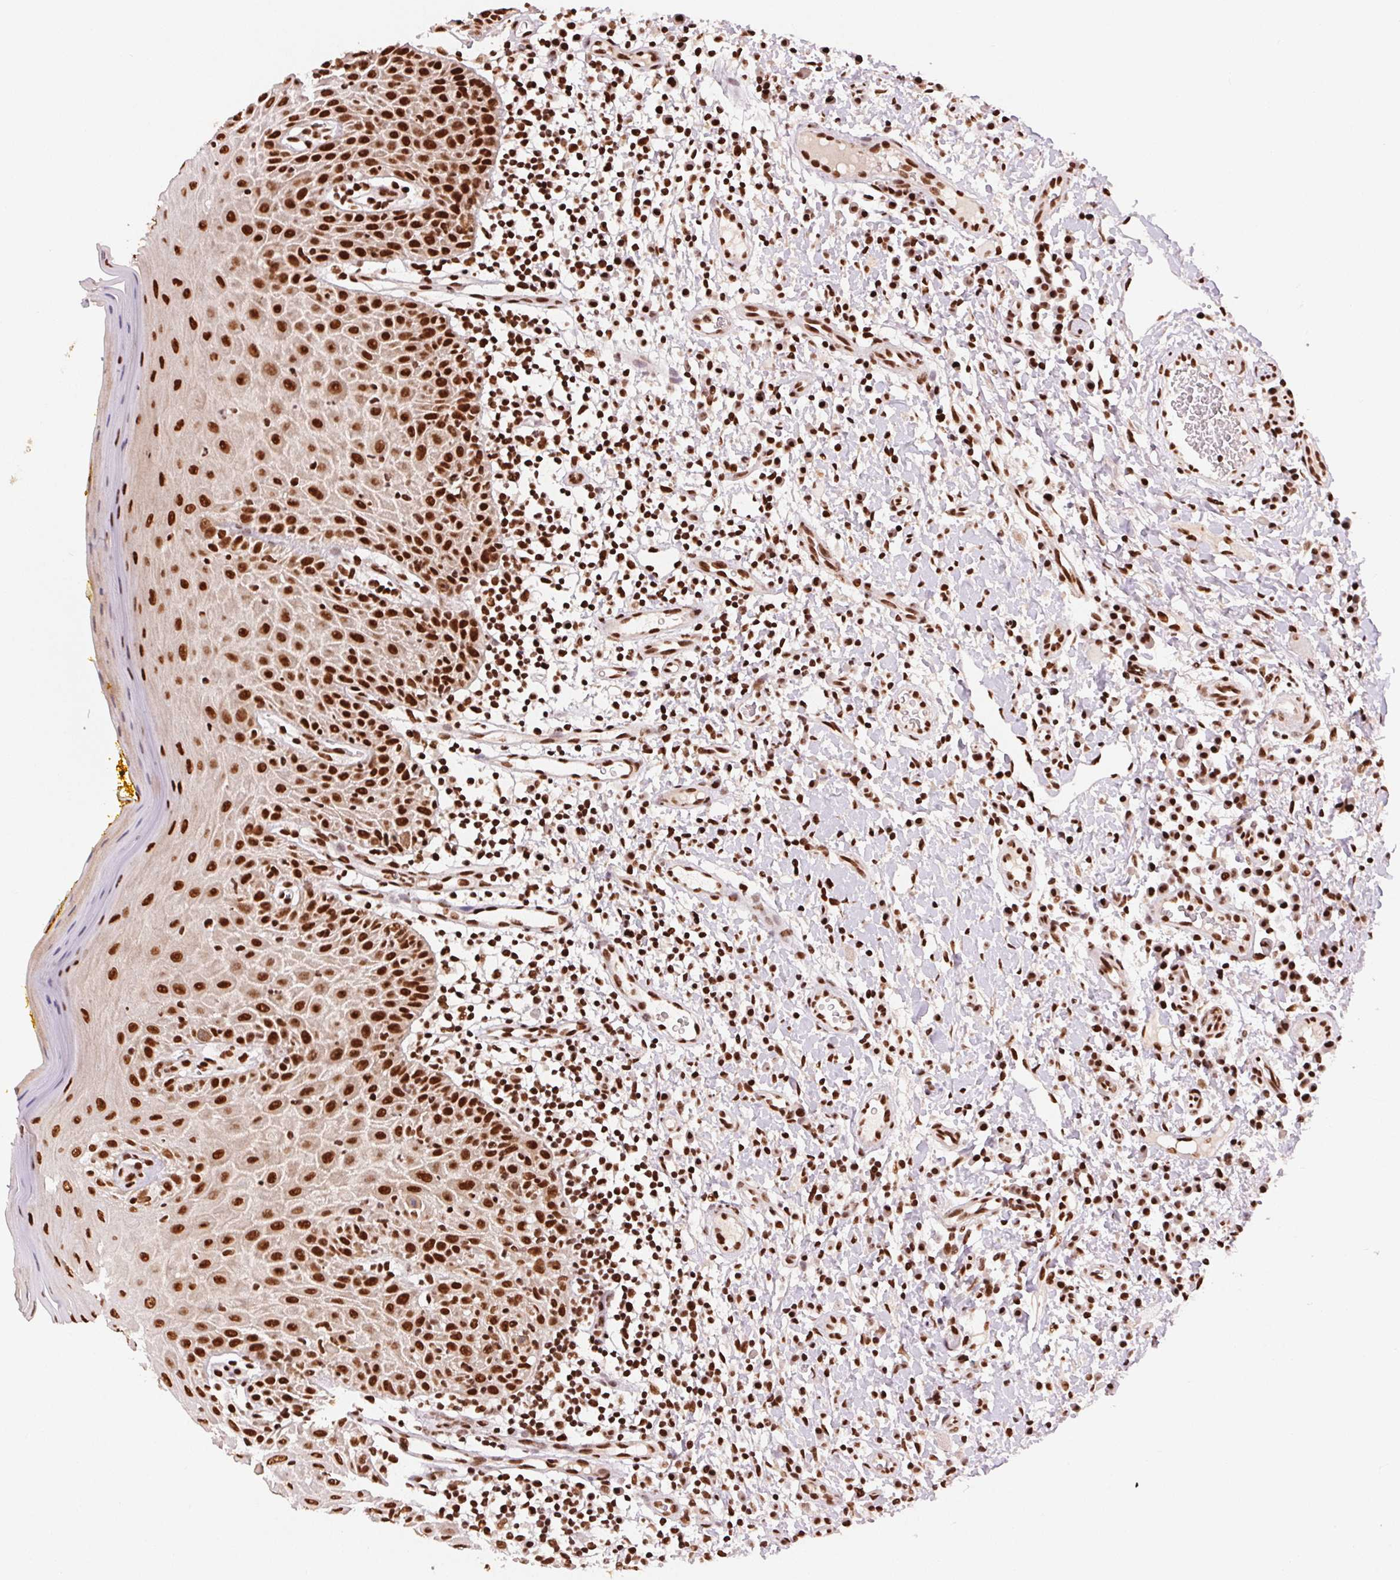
{"staining": {"intensity": "strong", "quantity": ">75%", "location": "nuclear"}, "tissue": "oral mucosa", "cell_type": "Squamous epithelial cells", "image_type": "normal", "snomed": [{"axis": "morphology", "description": "Normal tissue, NOS"}, {"axis": "topography", "description": "Oral tissue"}, {"axis": "topography", "description": "Tounge, NOS"}], "caption": "Immunohistochemical staining of normal oral mucosa shows >75% levels of strong nuclear protein expression in about >75% of squamous epithelial cells.", "gene": "TTLL9", "patient": {"sex": "female", "age": 58}}